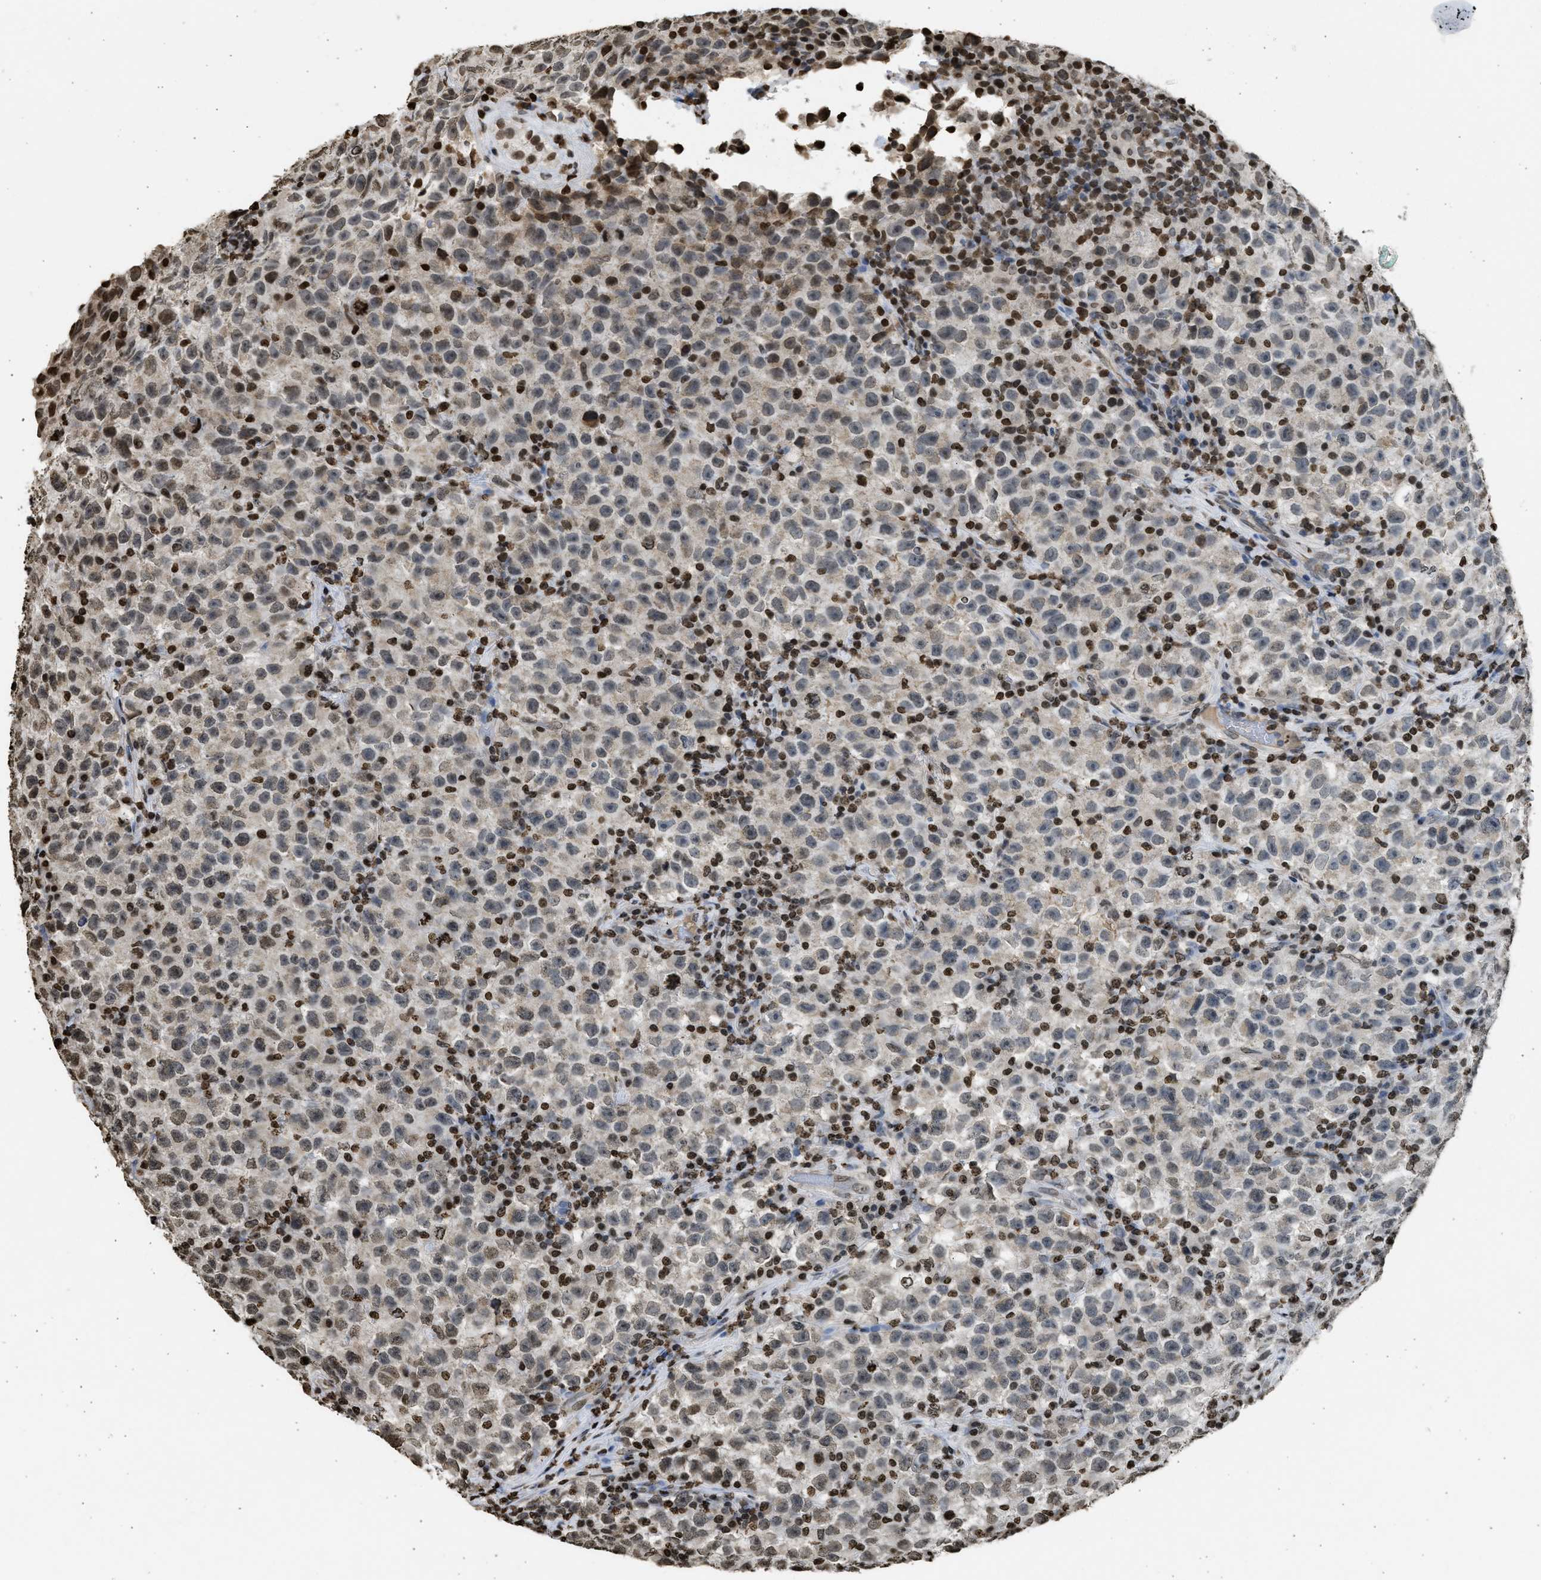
{"staining": {"intensity": "moderate", "quantity": "<25%", "location": "nuclear"}, "tissue": "testis cancer", "cell_type": "Tumor cells", "image_type": "cancer", "snomed": [{"axis": "morphology", "description": "Seminoma, NOS"}, {"axis": "topography", "description": "Testis"}], "caption": "Testis cancer (seminoma) tissue displays moderate nuclear staining in approximately <25% of tumor cells, visualized by immunohistochemistry.", "gene": "RRAGC", "patient": {"sex": "male", "age": 22}}